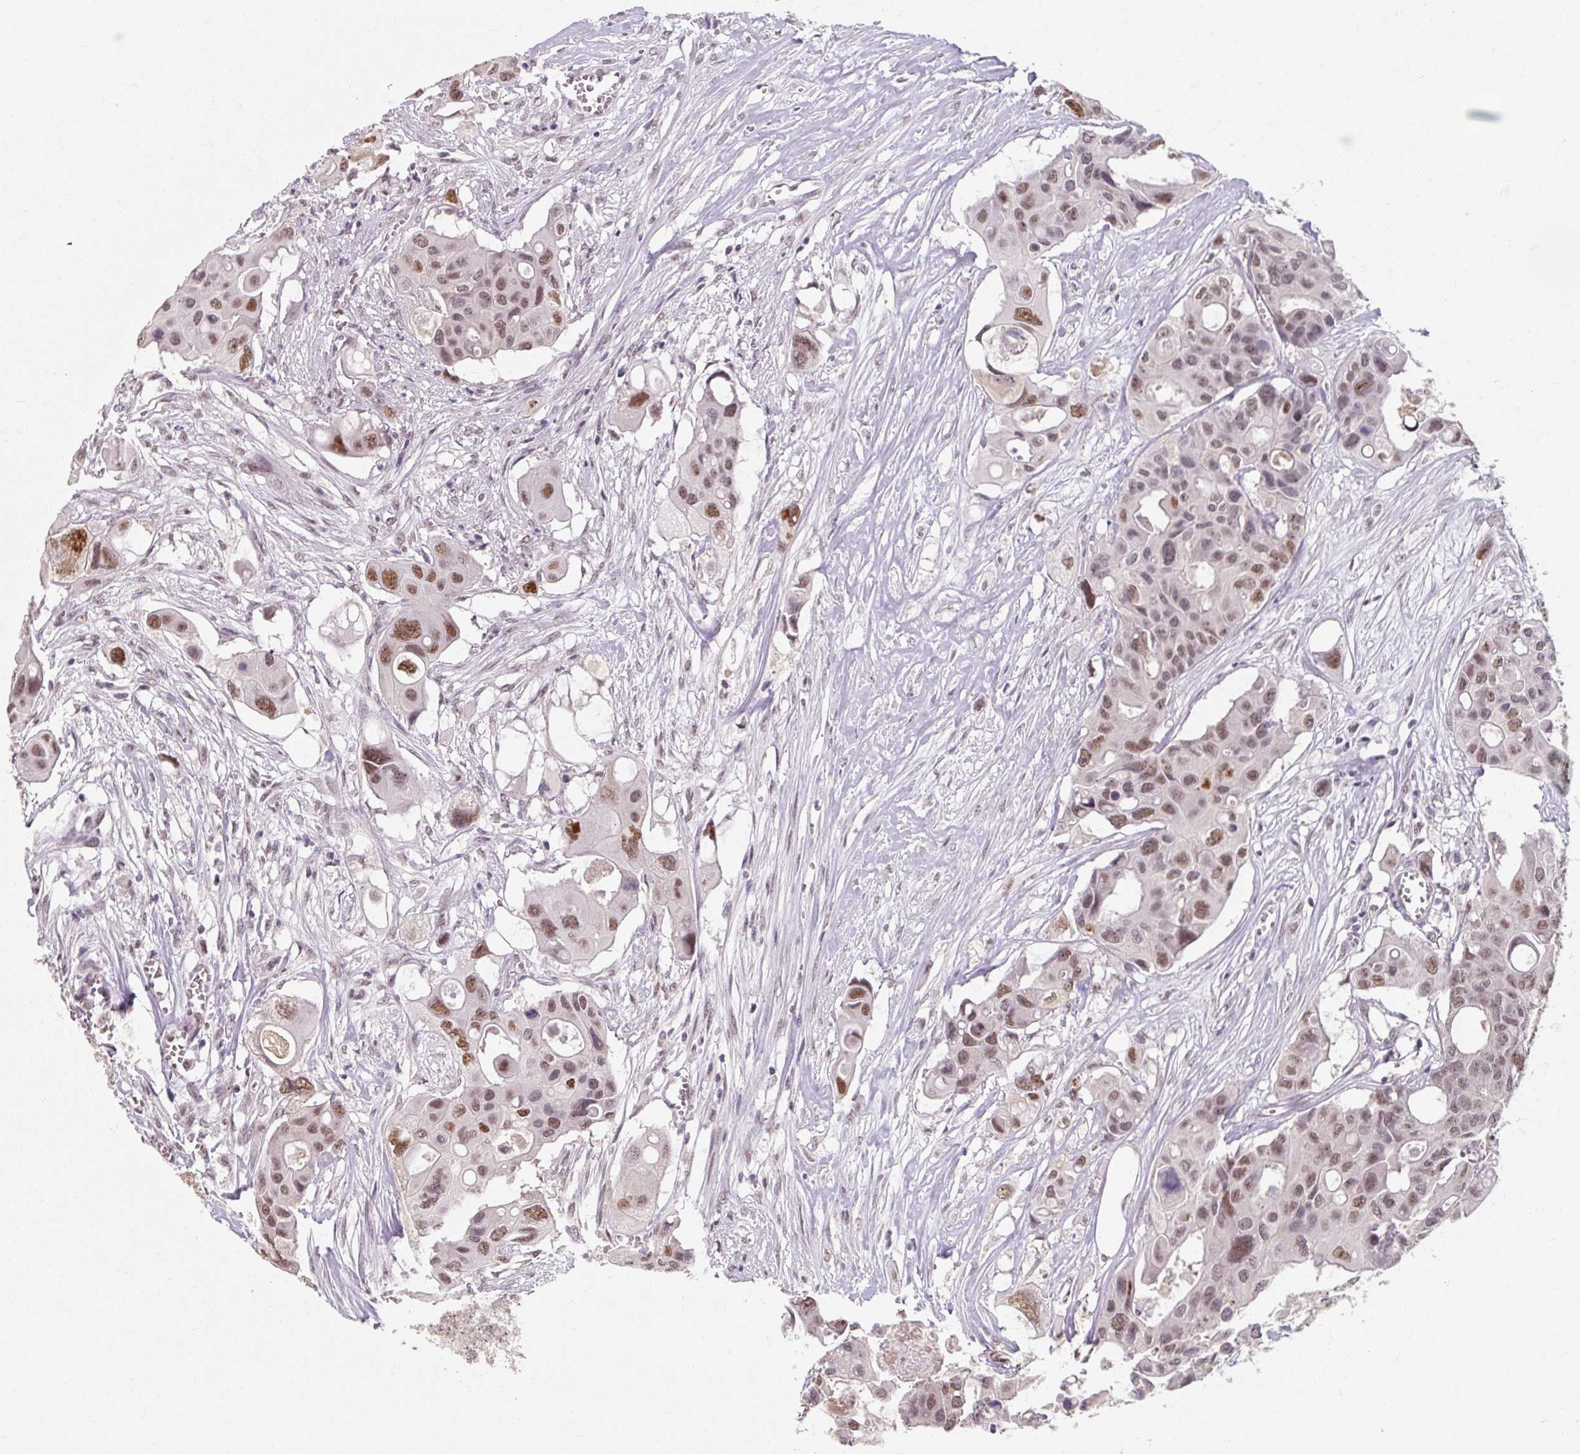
{"staining": {"intensity": "moderate", "quantity": ">75%", "location": "nuclear"}, "tissue": "colorectal cancer", "cell_type": "Tumor cells", "image_type": "cancer", "snomed": [{"axis": "morphology", "description": "Adenocarcinoma, NOS"}, {"axis": "topography", "description": "Colon"}], "caption": "Protein analysis of adenocarcinoma (colorectal) tissue reveals moderate nuclear positivity in about >75% of tumor cells.", "gene": "ZFTRAF1", "patient": {"sex": "male", "age": 77}}